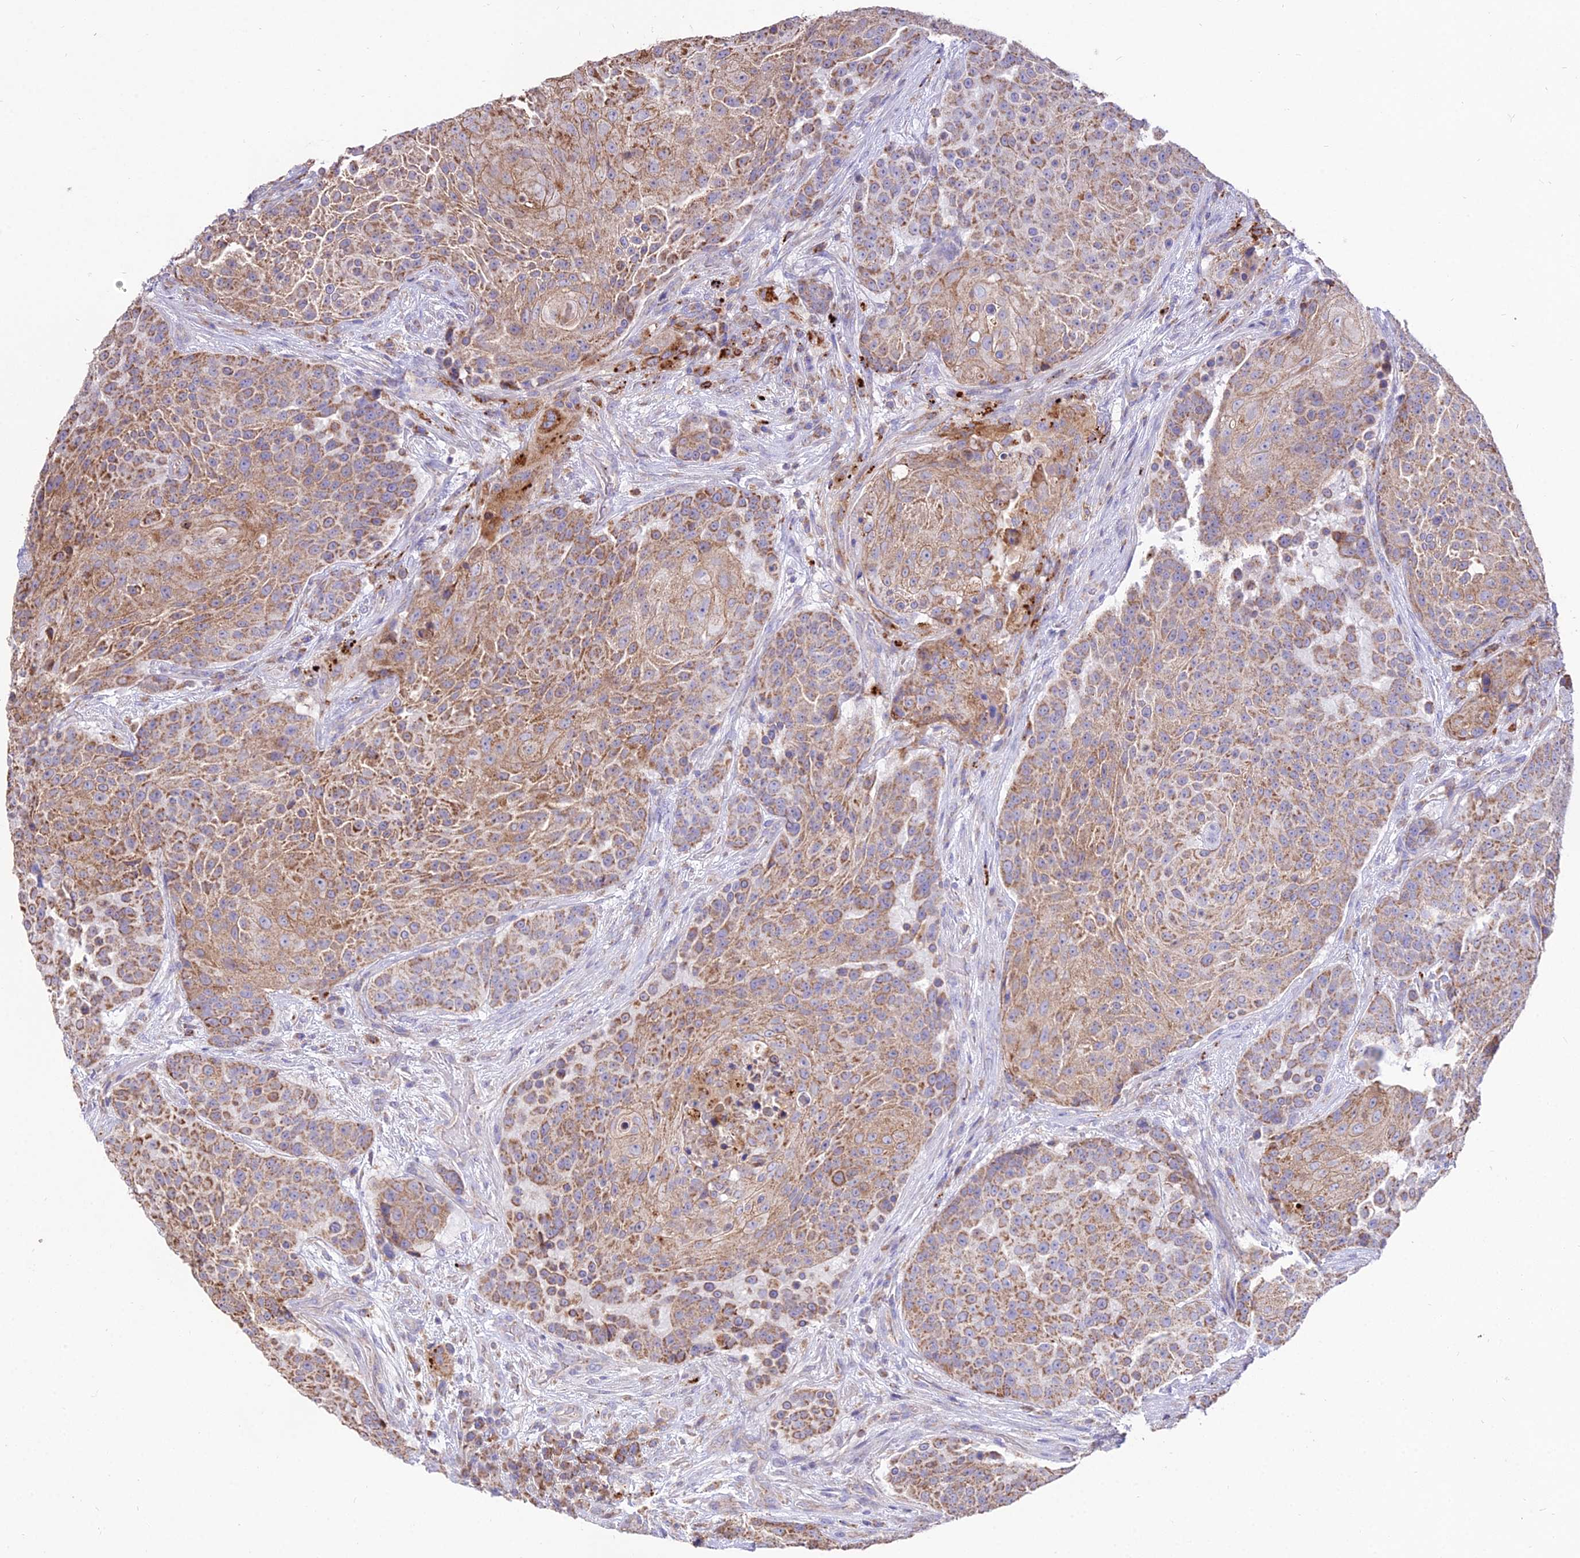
{"staining": {"intensity": "moderate", "quantity": ">75%", "location": "cytoplasmic/membranous"}, "tissue": "urothelial cancer", "cell_type": "Tumor cells", "image_type": "cancer", "snomed": [{"axis": "morphology", "description": "Urothelial carcinoma, High grade"}, {"axis": "topography", "description": "Urinary bladder"}], "caption": "Moderate cytoplasmic/membranous positivity for a protein is seen in approximately >75% of tumor cells of urothelial cancer using immunohistochemistry.", "gene": "PNLIPRP3", "patient": {"sex": "female", "age": 63}}